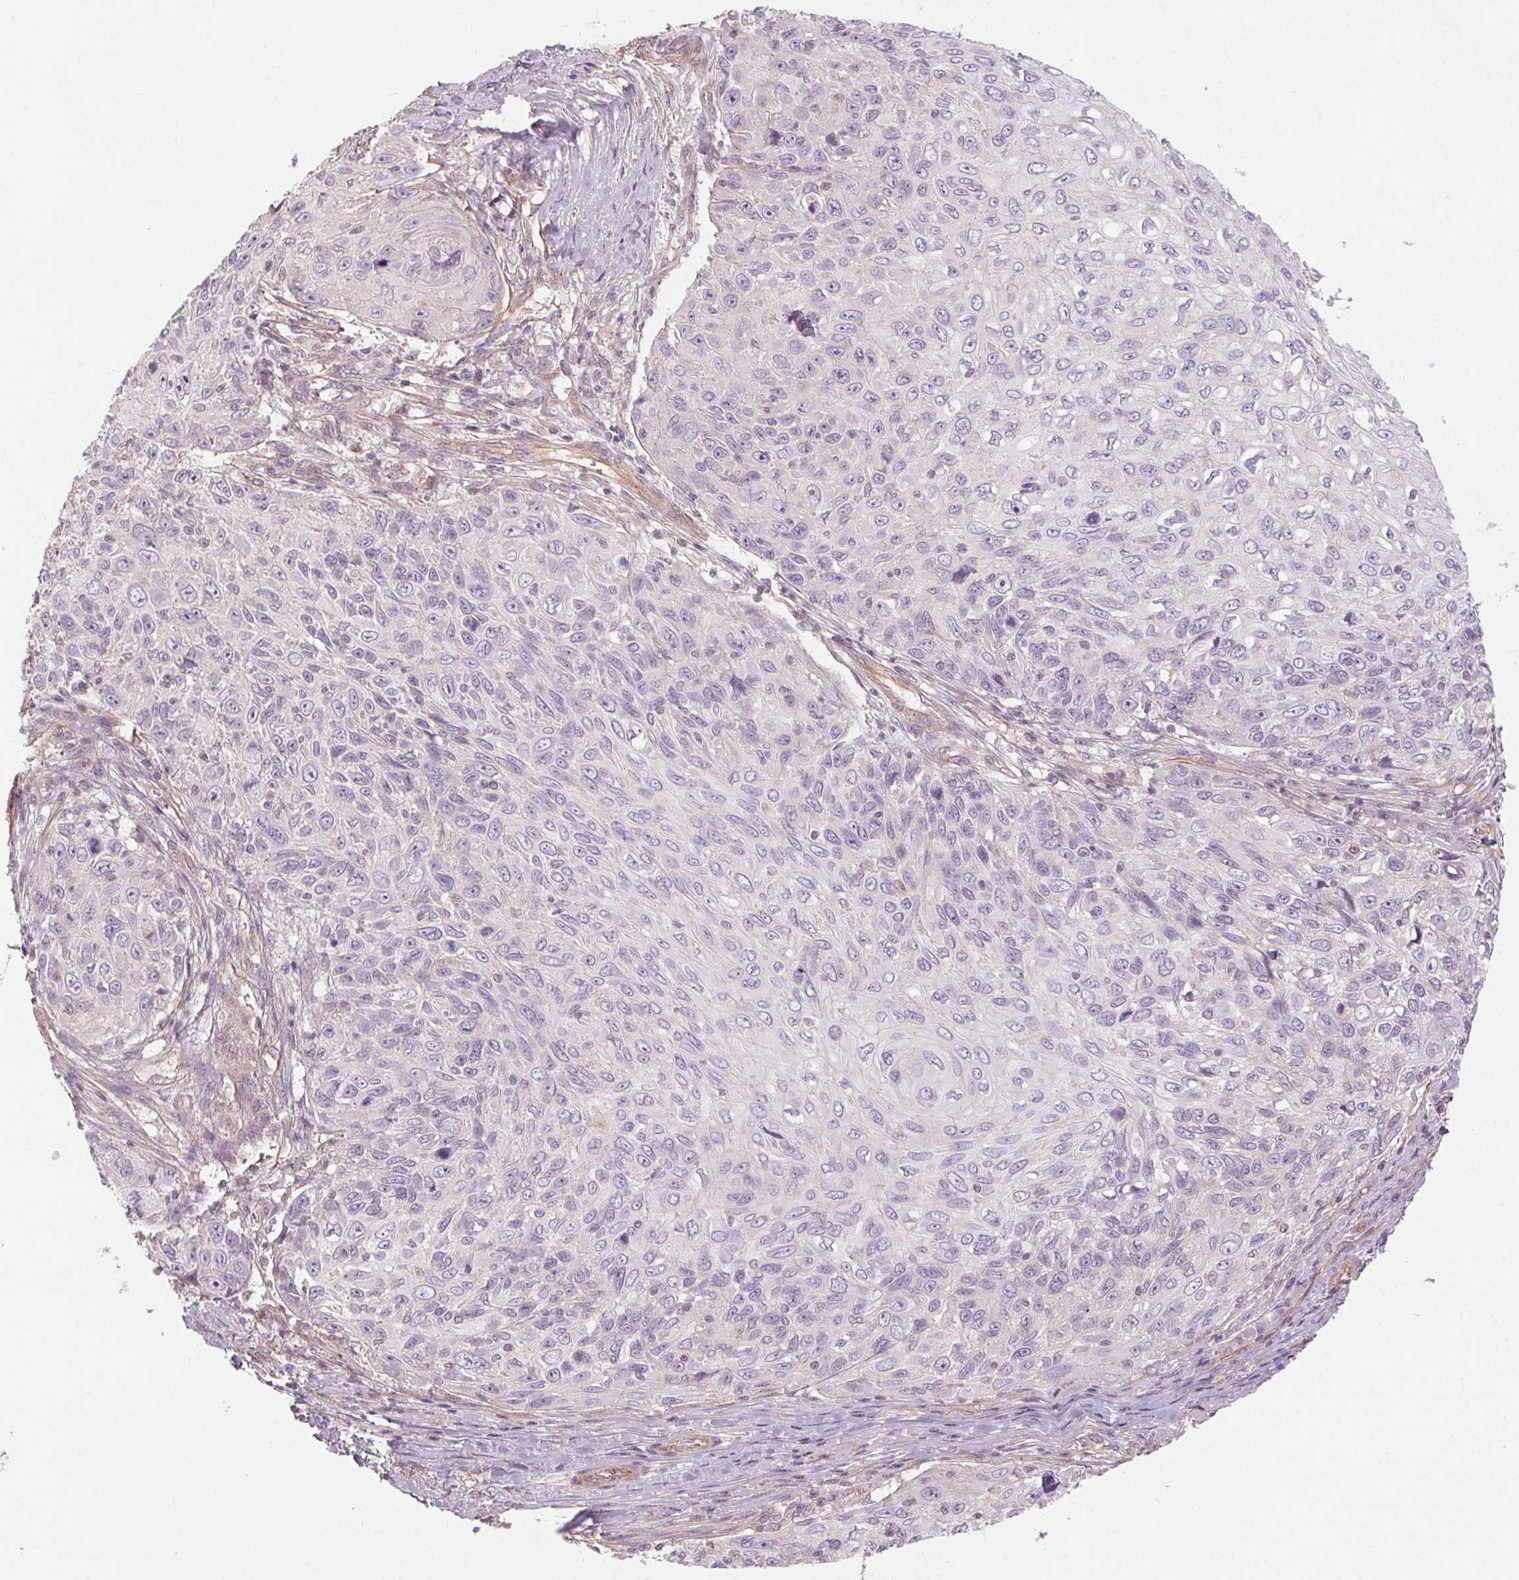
{"staining": {"intensity": "negative", "quantity": "none", "location": "none"}, "tissue": "skin cancer", "cell_type": "Tumor cells", "image_type": "cancer", "snomed": [{"axis": "morphology", "description": "Squamous cell carcinoma, NOS"}, {"axis": "topography", "description": "Skin"}], "caption": "High magnification brightfield microscopy of squamous cell carcinoma (skin) stained with DAB (brown) and counterstained with hematoxylin (blue): tumor cells show no significant staining. The staining is performed using DAB brown chromogen with nuclei counter-stained in using hematoxylin.", "gene": "CCSER1", "patient": {"sex": "male", "age": 92}}